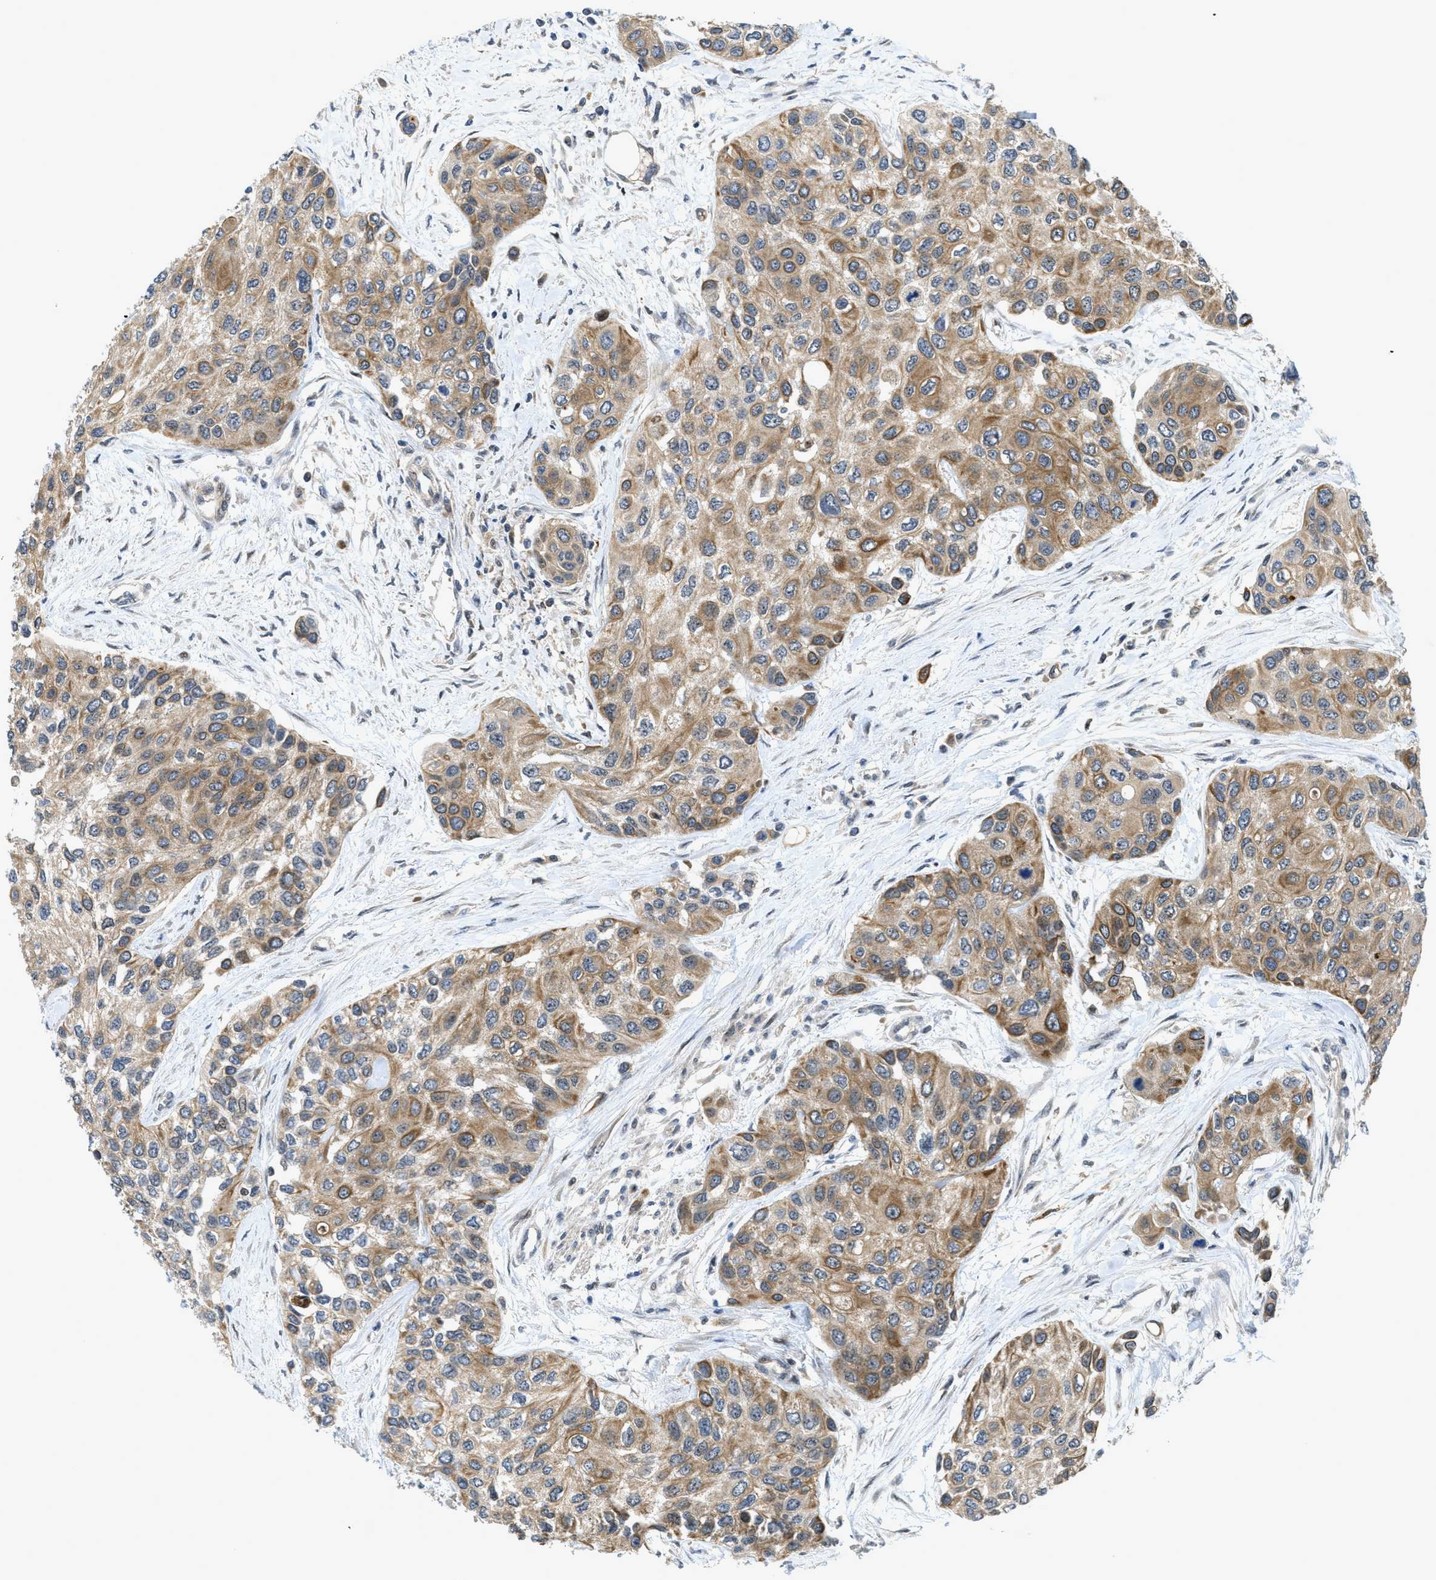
{"staining": {"intensity": "moderate", "quantity": ">75%", "location": "cytoplasmic/membranous"}, "tissue": "urothelial cancer", "cell_type": "Tumor cells", "image_type": "cancer", "snomed": [{"axis": "morphology", "description": "Urothelial carcinoma, High grade"}, {"axis": "topography", "description": "Urinary bladder"}], "caption": "This photomicrograph exhibits high-grade urothelial carcinoma stained with IHC to label a protein in brown. The cytoplasmic/membranous of tumor cells show moderate positivity for the protein. Nuclei are counter-stained blue.", "gene": "DNAJC28", "patient": {"sex": "female", "age": 56}}